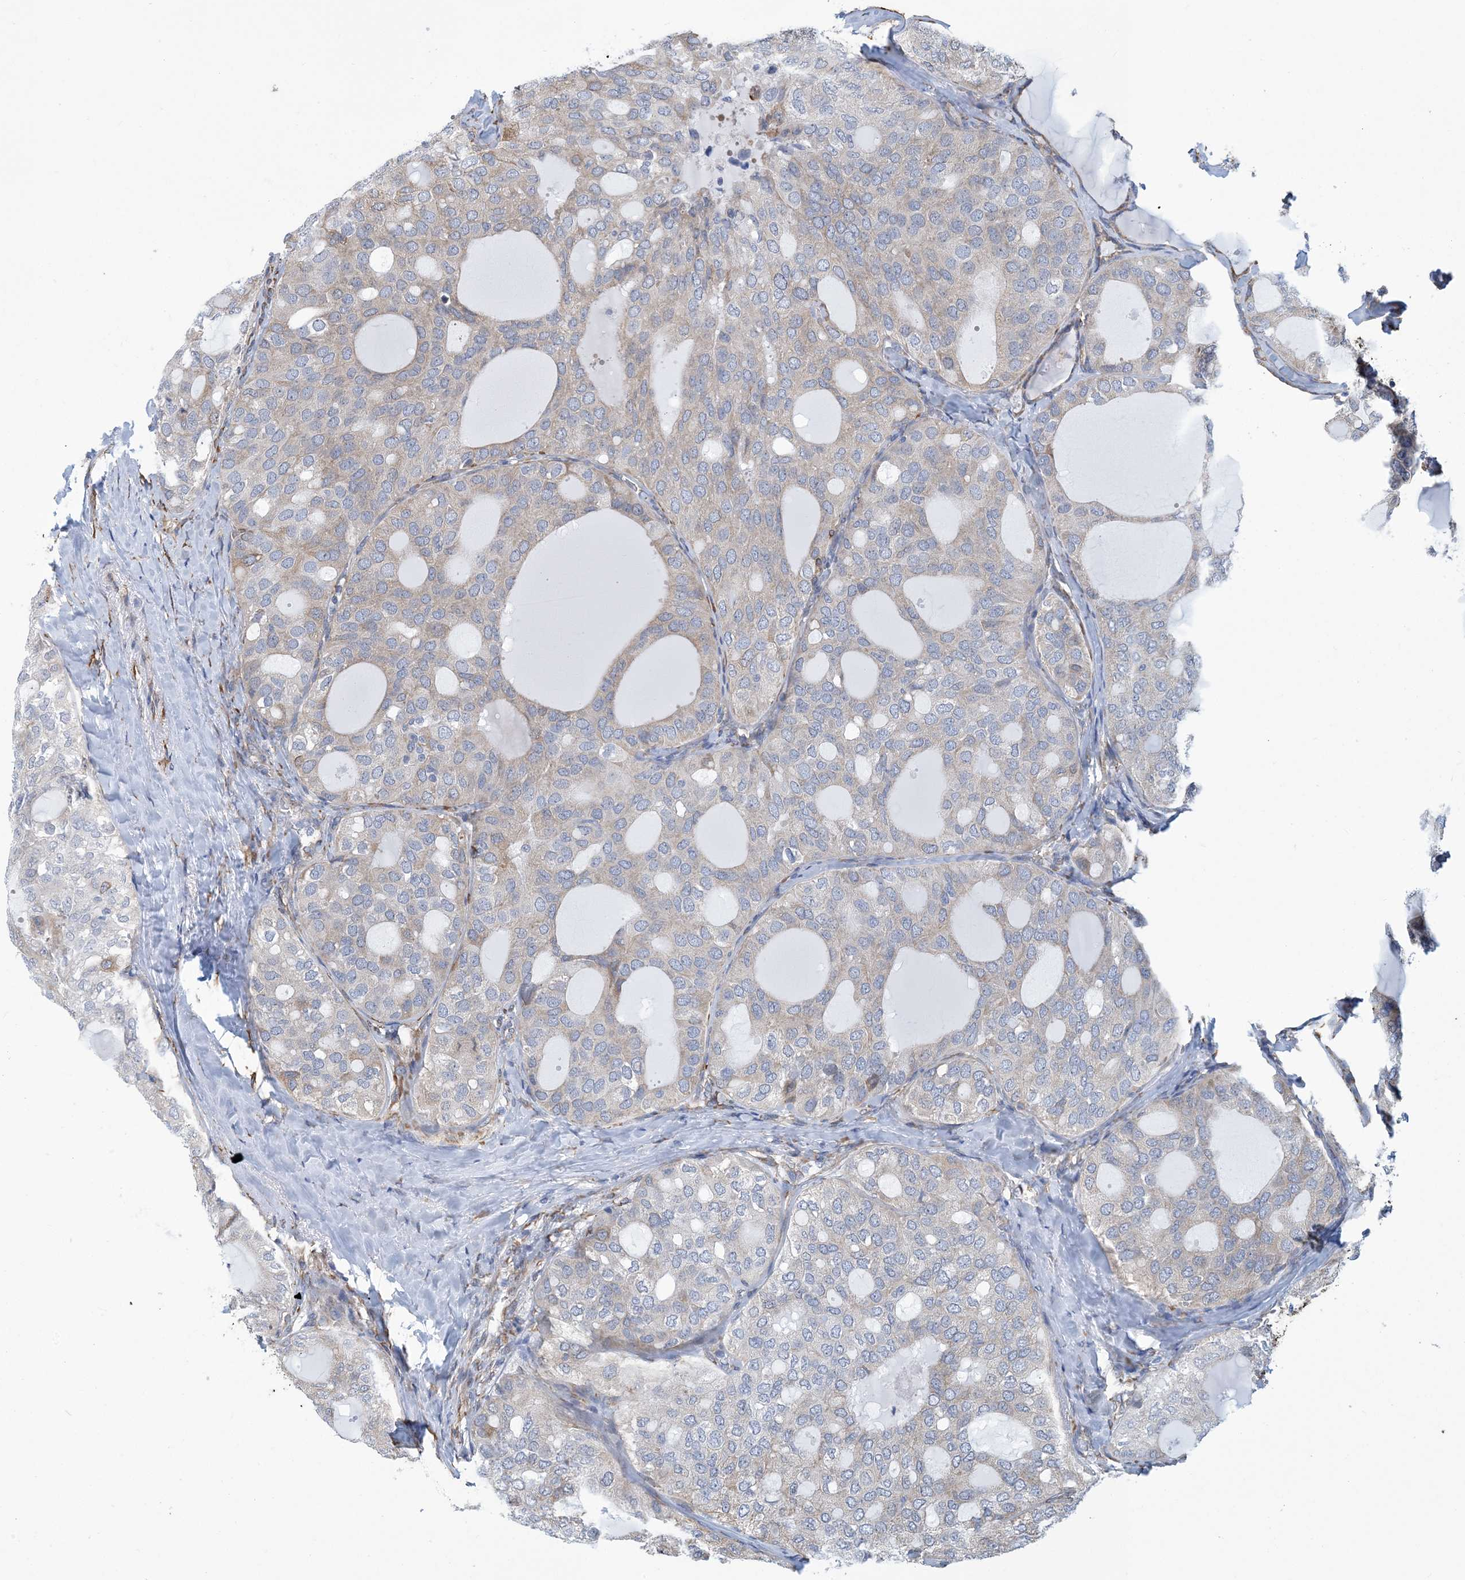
{"staining": {"intensity": "negative", "quantity": "none", "location": "none"}, "tissue": "thyroid cancer", "cell_type": "Tumor cells", "image_type": "cancer", "snomed": [{"axis": "morphology", "description": "Follicular adenoma carcinoma, NOS"}, {"axis": "topography", "description": "Thyroid gland"}], "caption": "Immunohistochemical staining of thyroid follicular adenoma carcinoma demonstrates no significant expression in tumor cells.", "gene": "CCDC14", "patient": {"sex": "male", "age": 75}}